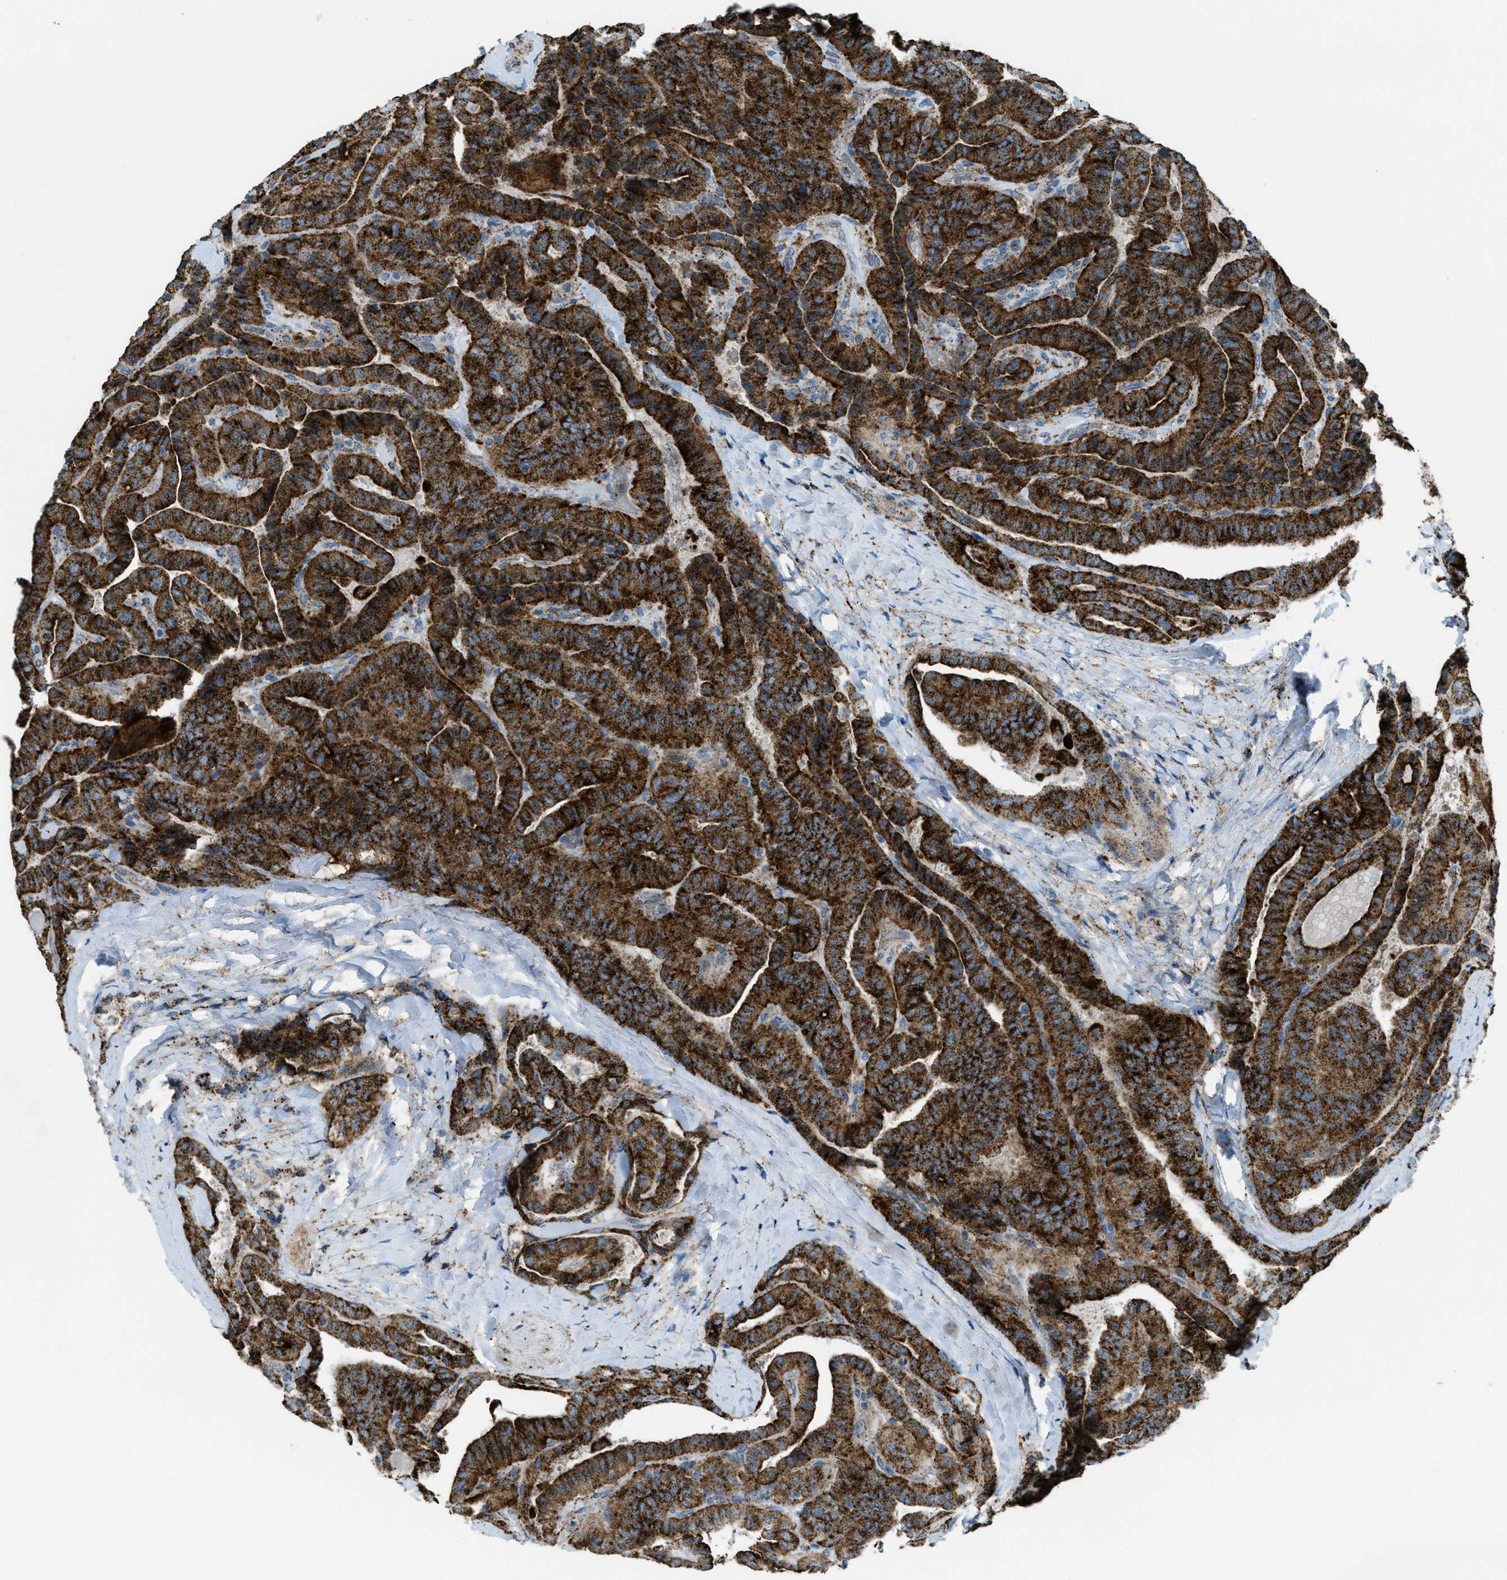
{"staining": {"intensity": "strong", "quantity": ">75%", "location": "cytoplasmic/membranous"}, "tissue": "thyroid cancer", "cell_type": "Tumor cells", "image_type": "cancer", "snomed": [{"axis": "morphology", "description": "Papillary adenocarcinoma, NOS"}, {"axis": "topography", "description": "Thyroid gland"}], "caption": "Thyroid cancer (papillary adenocarcinoma) stained for a protein (brown) demonstrates strong cytoplasmic/membranous positive positivity in about >75% of tumor cells.", "gene": "SCARB2", "patient": {"sex": "male", "age": 77}}